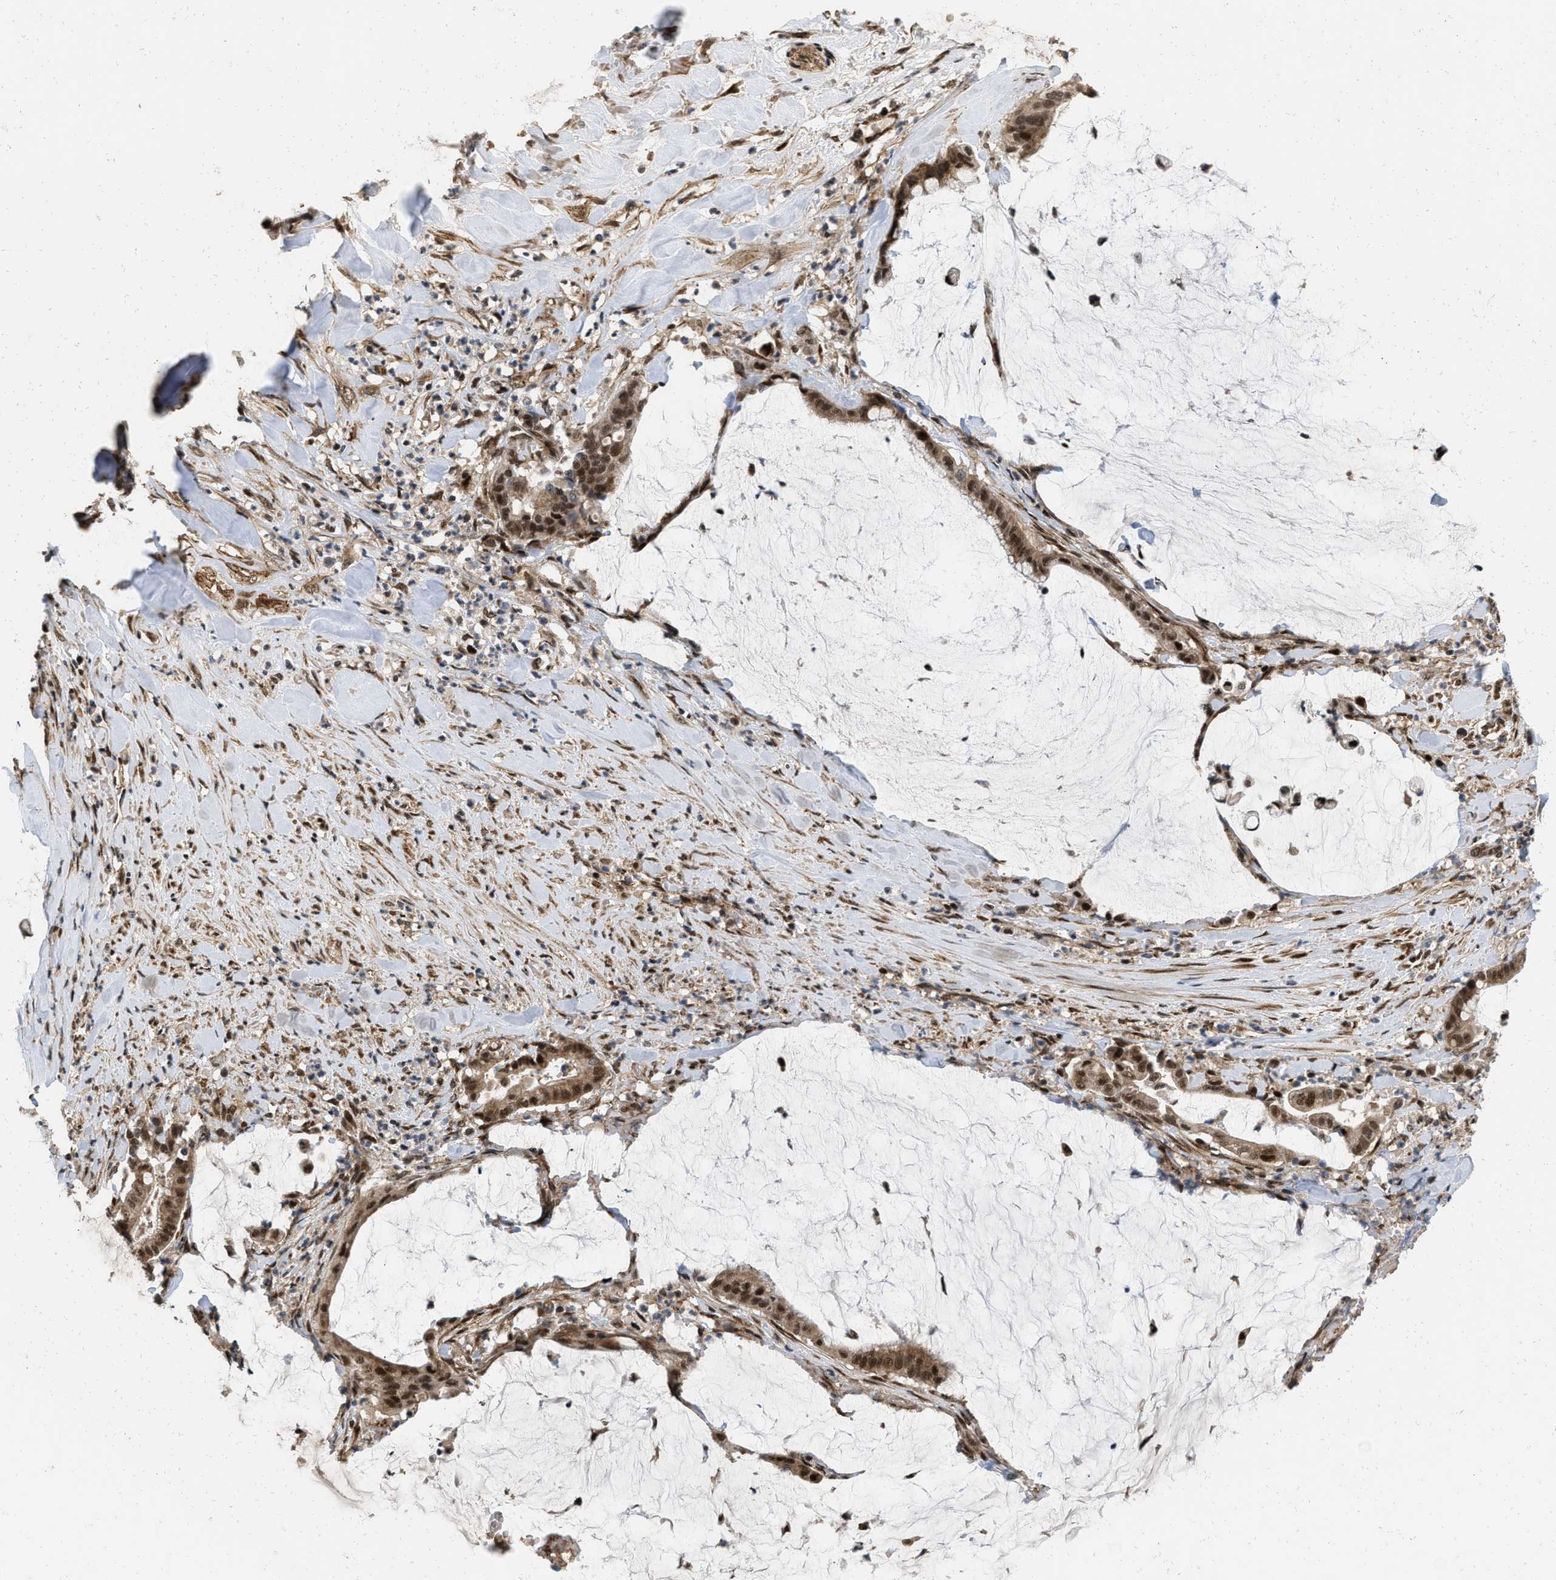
{"staining": {"intensity": "strong", "quantity": ">75%", "location": "nuclear"}, "tissue": "pancreatic cancer", "cell_type": "Tumor cells", "image_type": "cancer", "snomed": [{"axis": "morphology", "description": "Adenocarcinoma, NOS"}, {"axis": "topography", "description": "Pancreas"}], "caption": "Strong nuclear protein staining is identified in about >75% of tumor cells in pancreatic adenocarcinoma. (IHC, brightfield microscopy, high magnification).", "gene": "ANKRD11", "patient": {"sex": "male", "age": 41}}